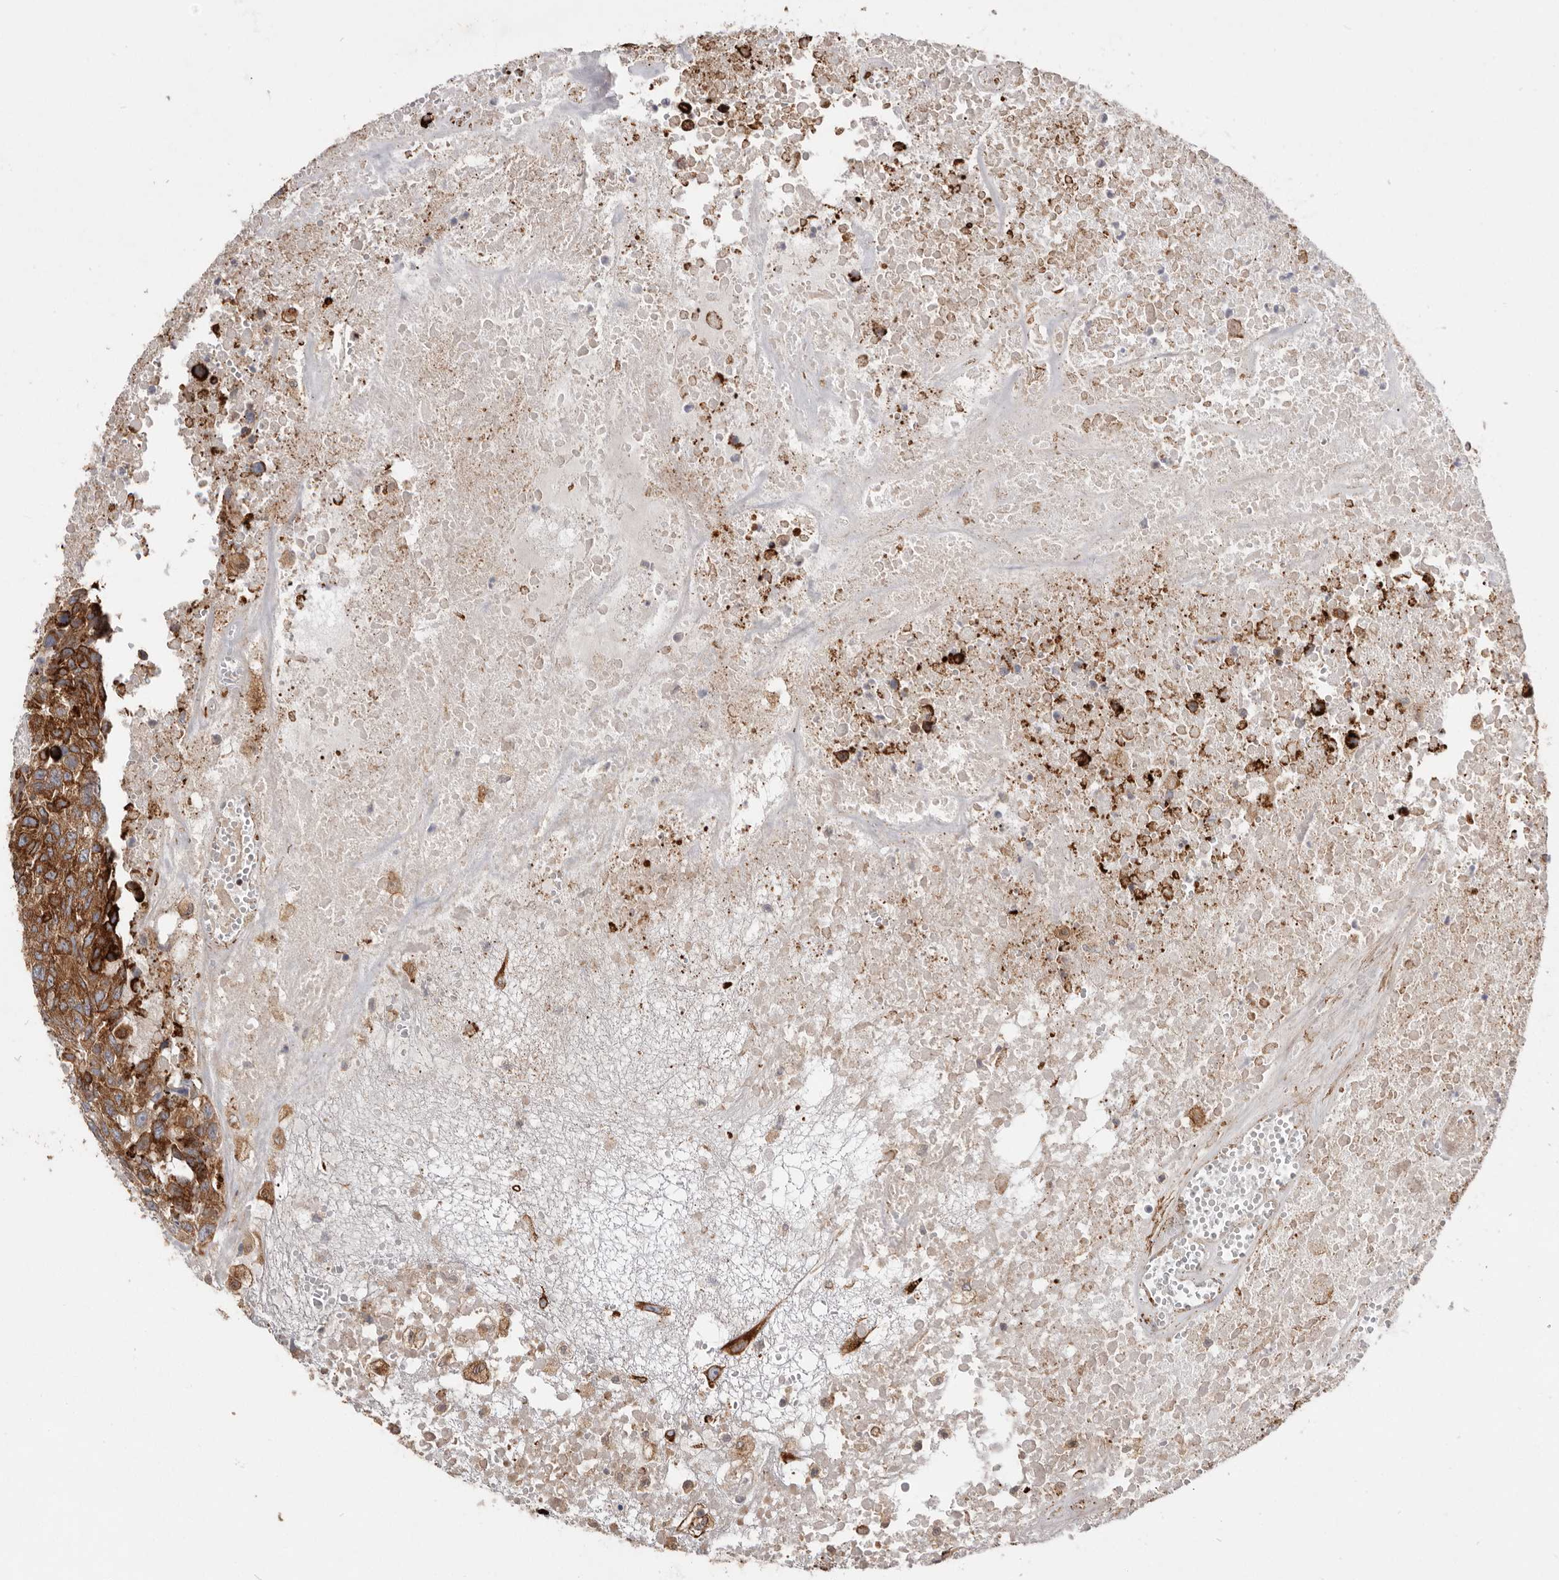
{"staining": {"intensity": "moderate", "quantity": ">75%", "location": "cytoplasmic/membranous"}, "tissue": "head and neck cancer", "cell_type": "Tumor cells", "image_type": "cancer", "snomed": [{"axis": "morphology", "description": "Squamous cell carcinoma, NOS"}, {"axis": "topography", "description": "Head-Neck"}], "caption": "DAB (3,3'-diaminobenzidine) immunohistochemical staining of head and neck cancer displays moderate cytoplasmic/membranous protein expression in about >75% of tumor cells.", "gene": "WDTC1", "patient": {"sex": "male", "age": 66}}